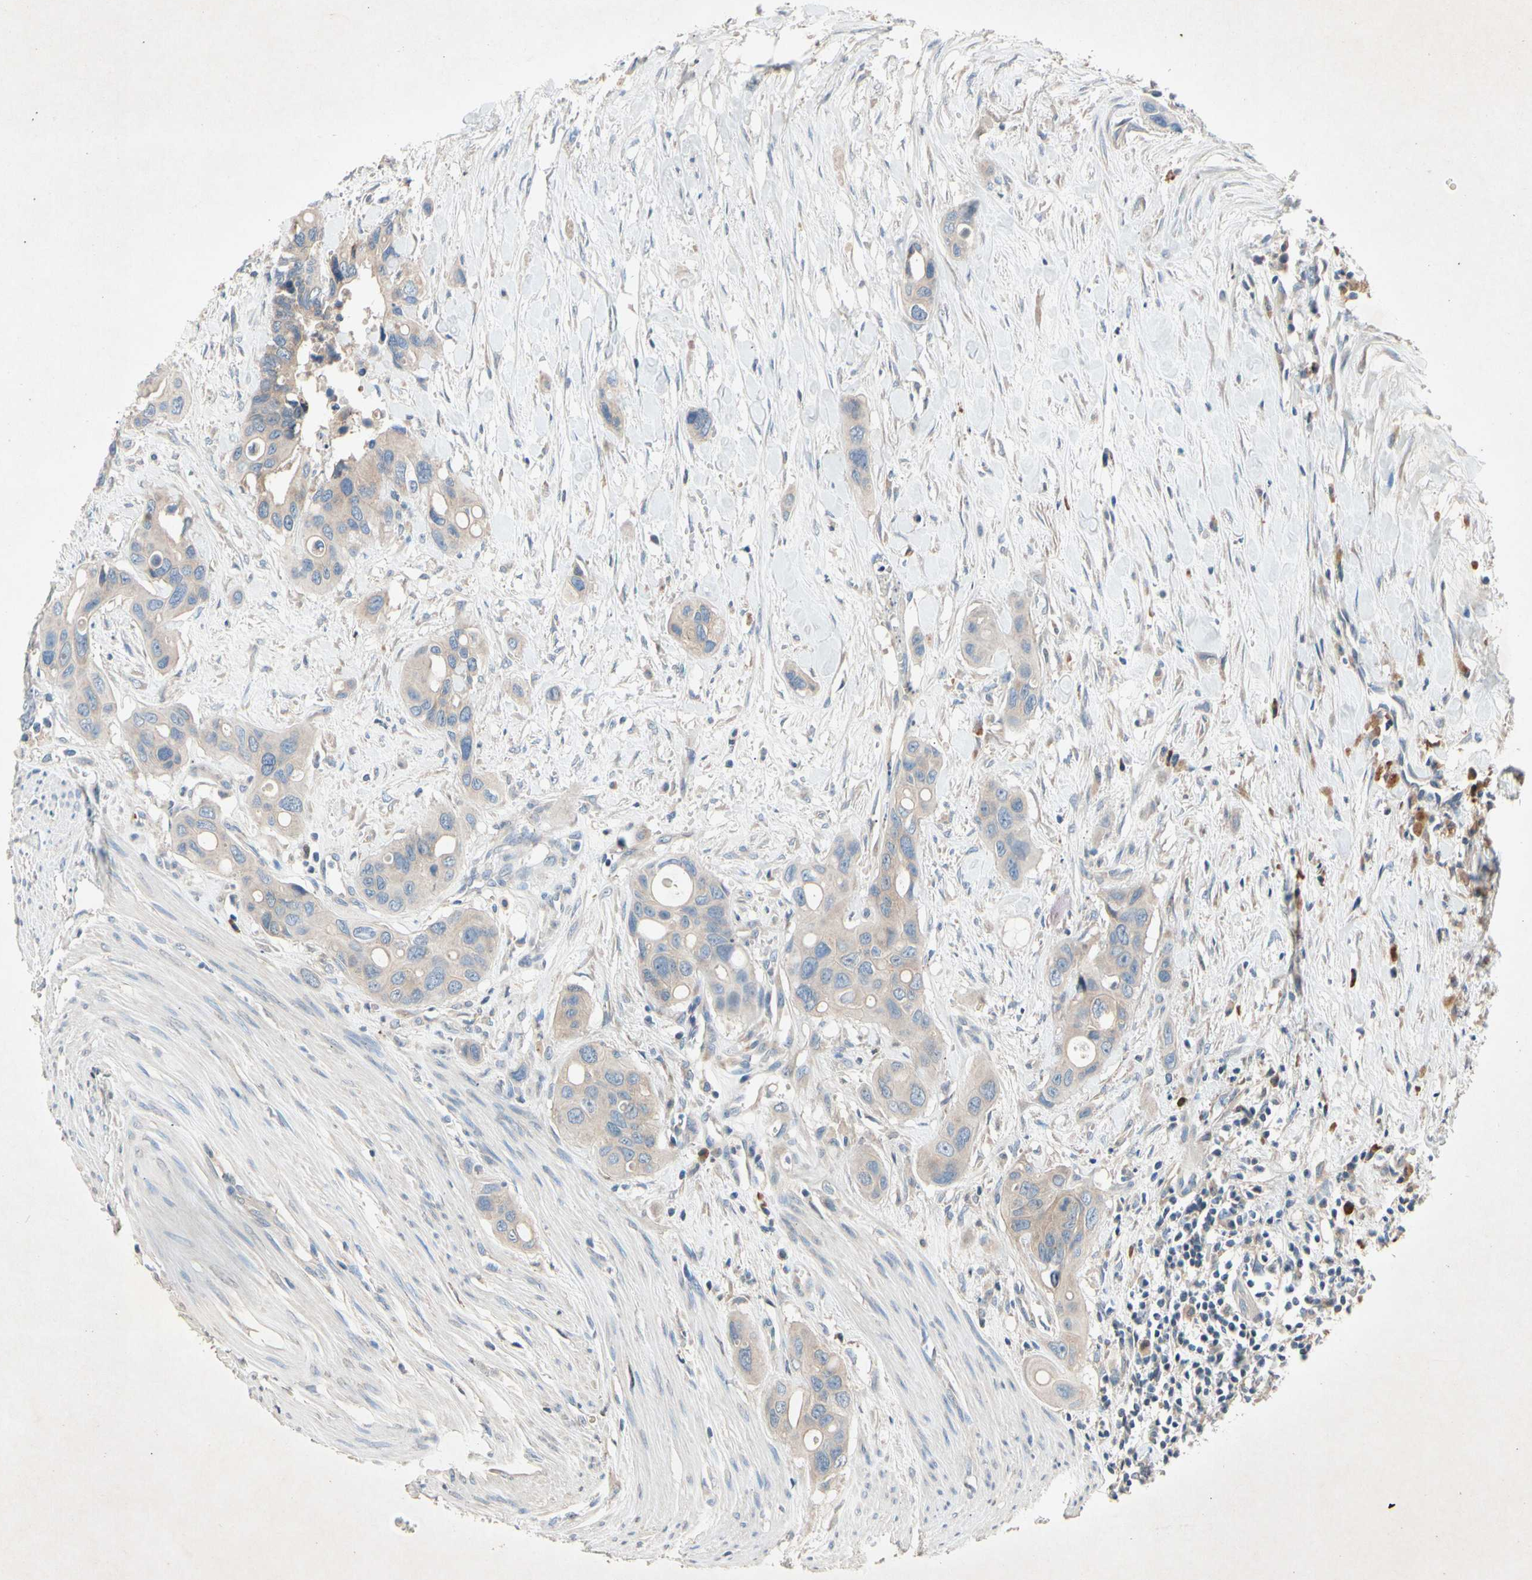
{"staining": {"intensity": "weak", "quantity": ">75%", "location": "cytoplasmic/membranous"}, "tissue": "colorectal cancer", "cell_type": "Tumor cells", "image_type": "cancer", "snomed": [{"axis": "morphology", "description": "Adenocarcinoma, NOS"}, {"axis": "topography", "description": "Colon"}], "caption": "Colorectal cancer stained for a protein demonstrates weak cytoplasmic/membranous positivity in tumor cells.", "gene": "PRDX4", "patient": {"sex": "female", "age": 57}}